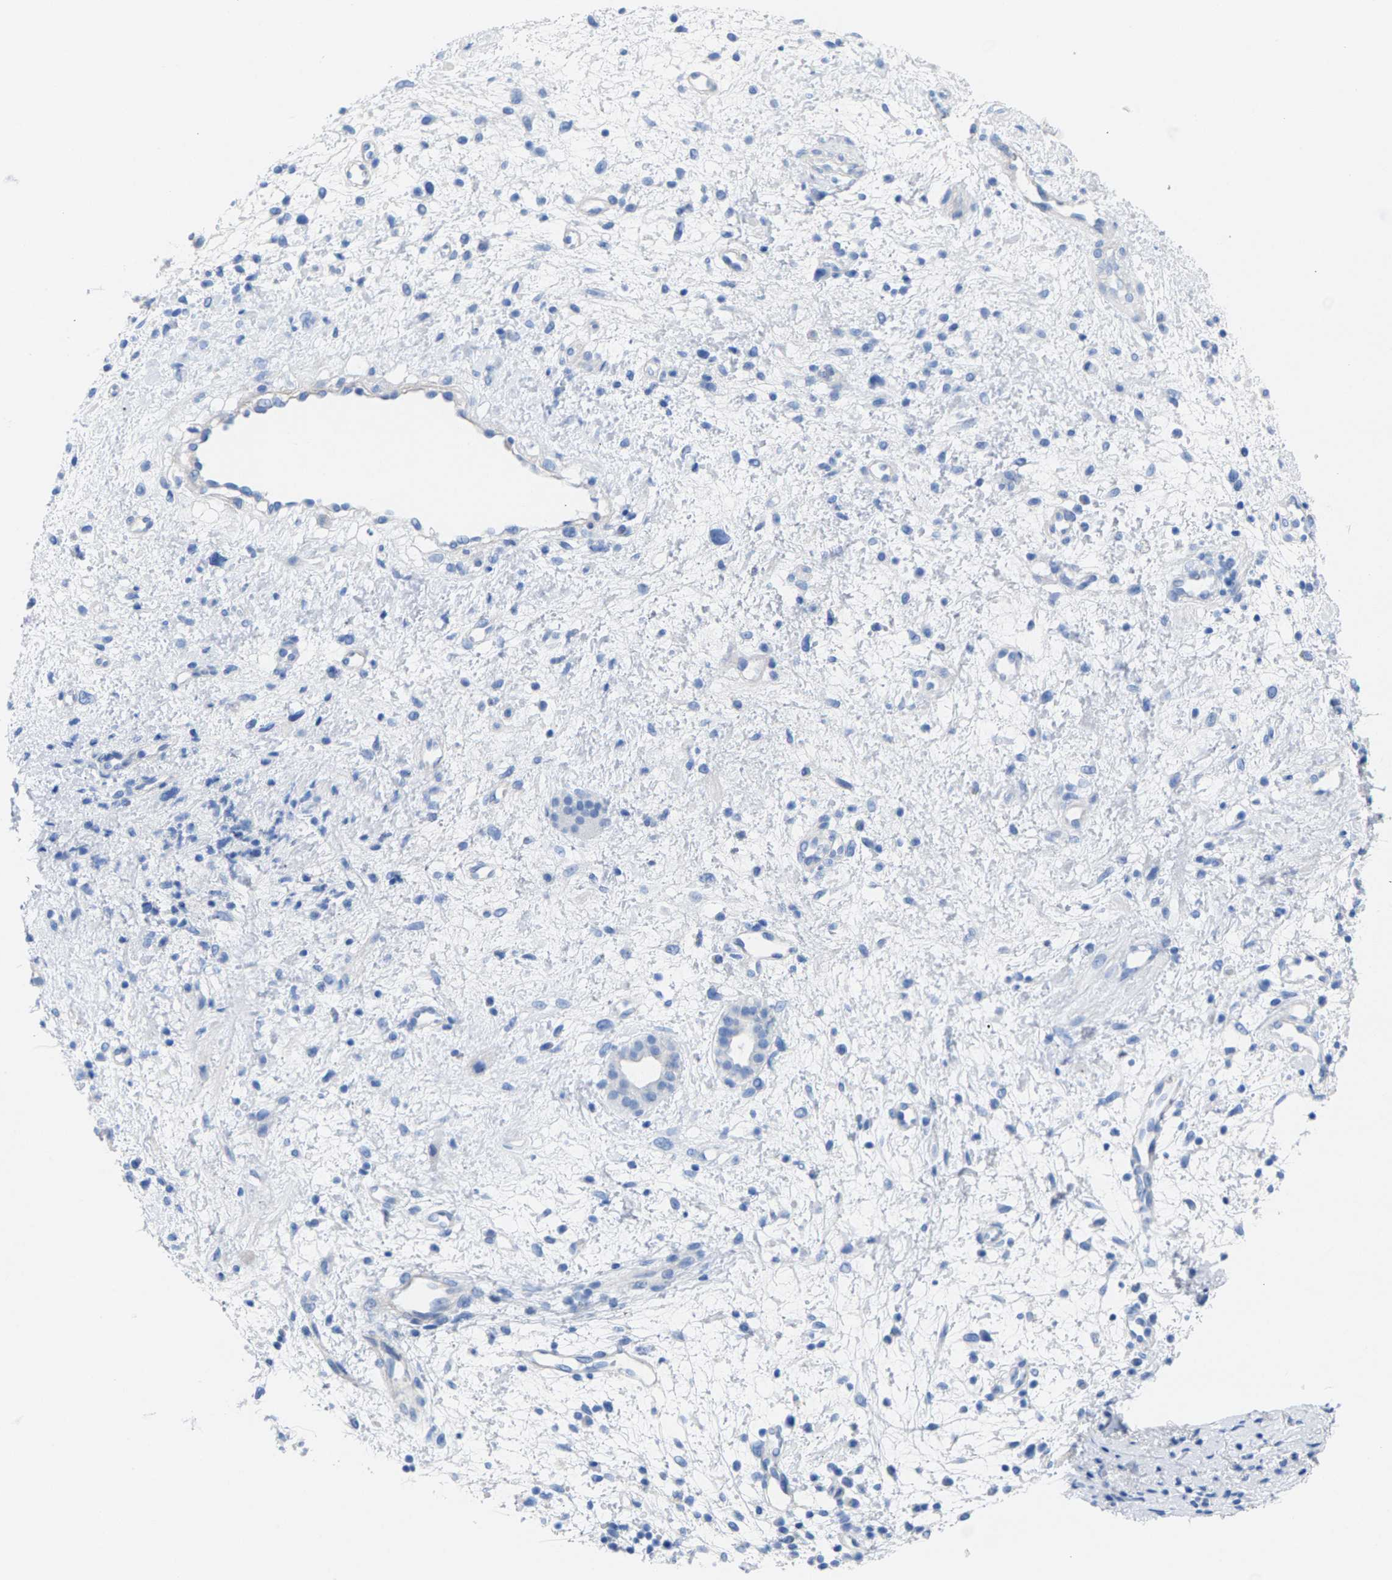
{"staining": {"intensity": "negative", "quantity": "none", "location": "none"}, "tissue": "nasopharynx", "cell_type": "Respiratory epithelial cells", "image_type": "normal", "snomed": [{"axis": "morphology", "description": "Normal tissue, NOS"}, {"axis": "topography", "description": "Nasopharynx"}], "caption": "Photomicrograph shows no protein expression in respiratory epithelial cells of normal nasopharynx.", "gene": "CPA1", "patient": {"sex": "male", "age": 22}}